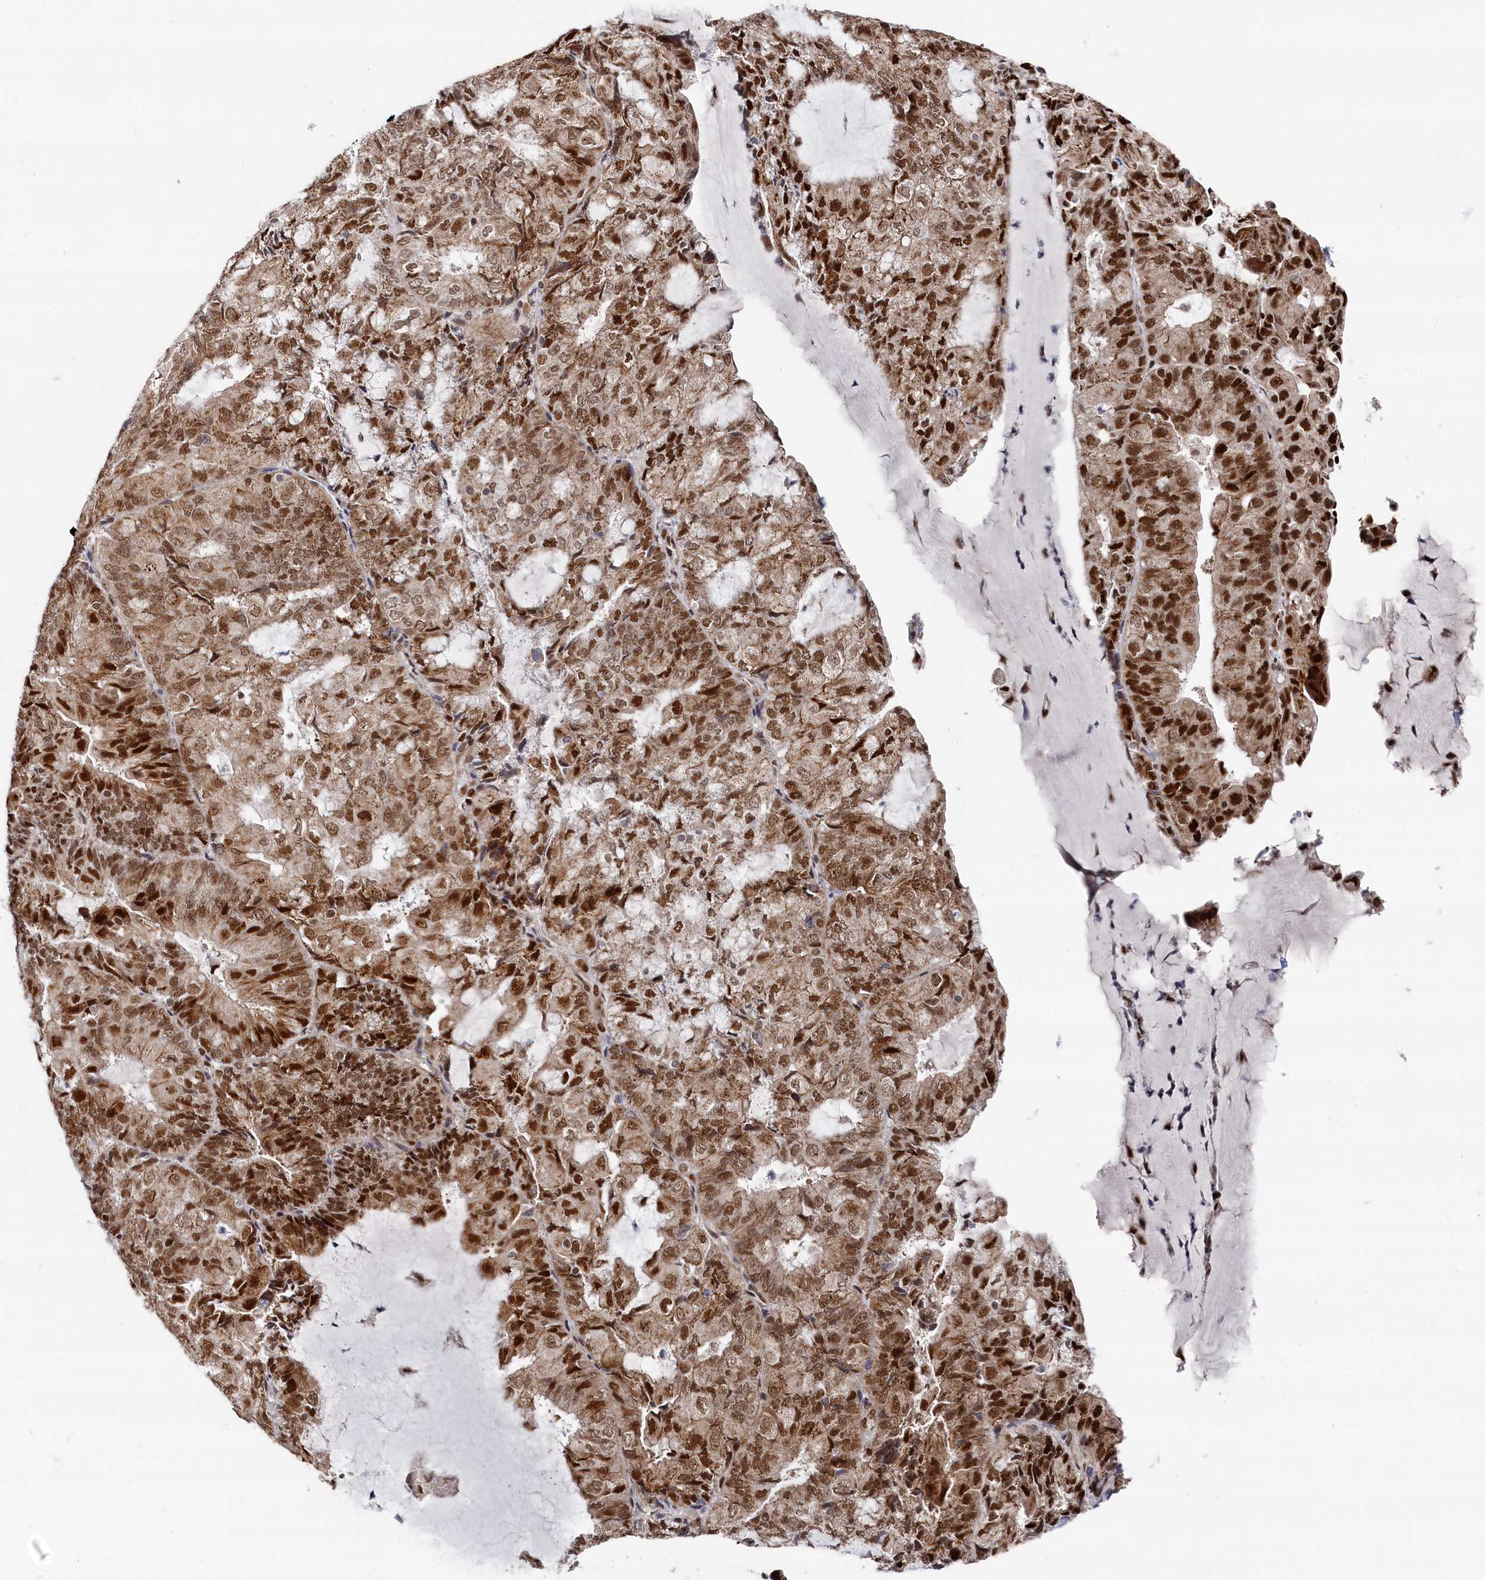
{"staining": {"intensity": "moderate", "quantity": ">75%", "location": "cytoplasmic/membranous,nuclear"}, "tissue": "endometrial cancer", "cell_type": "Tumor cells", "image_type": "cancer", "snomed": [{"axis": "morphology", "description": "Adenocarcinoma, NOS"}, {"axis": "topography", "description": "Endometrium"}], "caption": "Human endometrial adenocarcinoma stained with a protein marker demonstrates moderate staining in tumor cells.", "gene": "BUB3", "patient": {"sex": "female", "age": 81}}